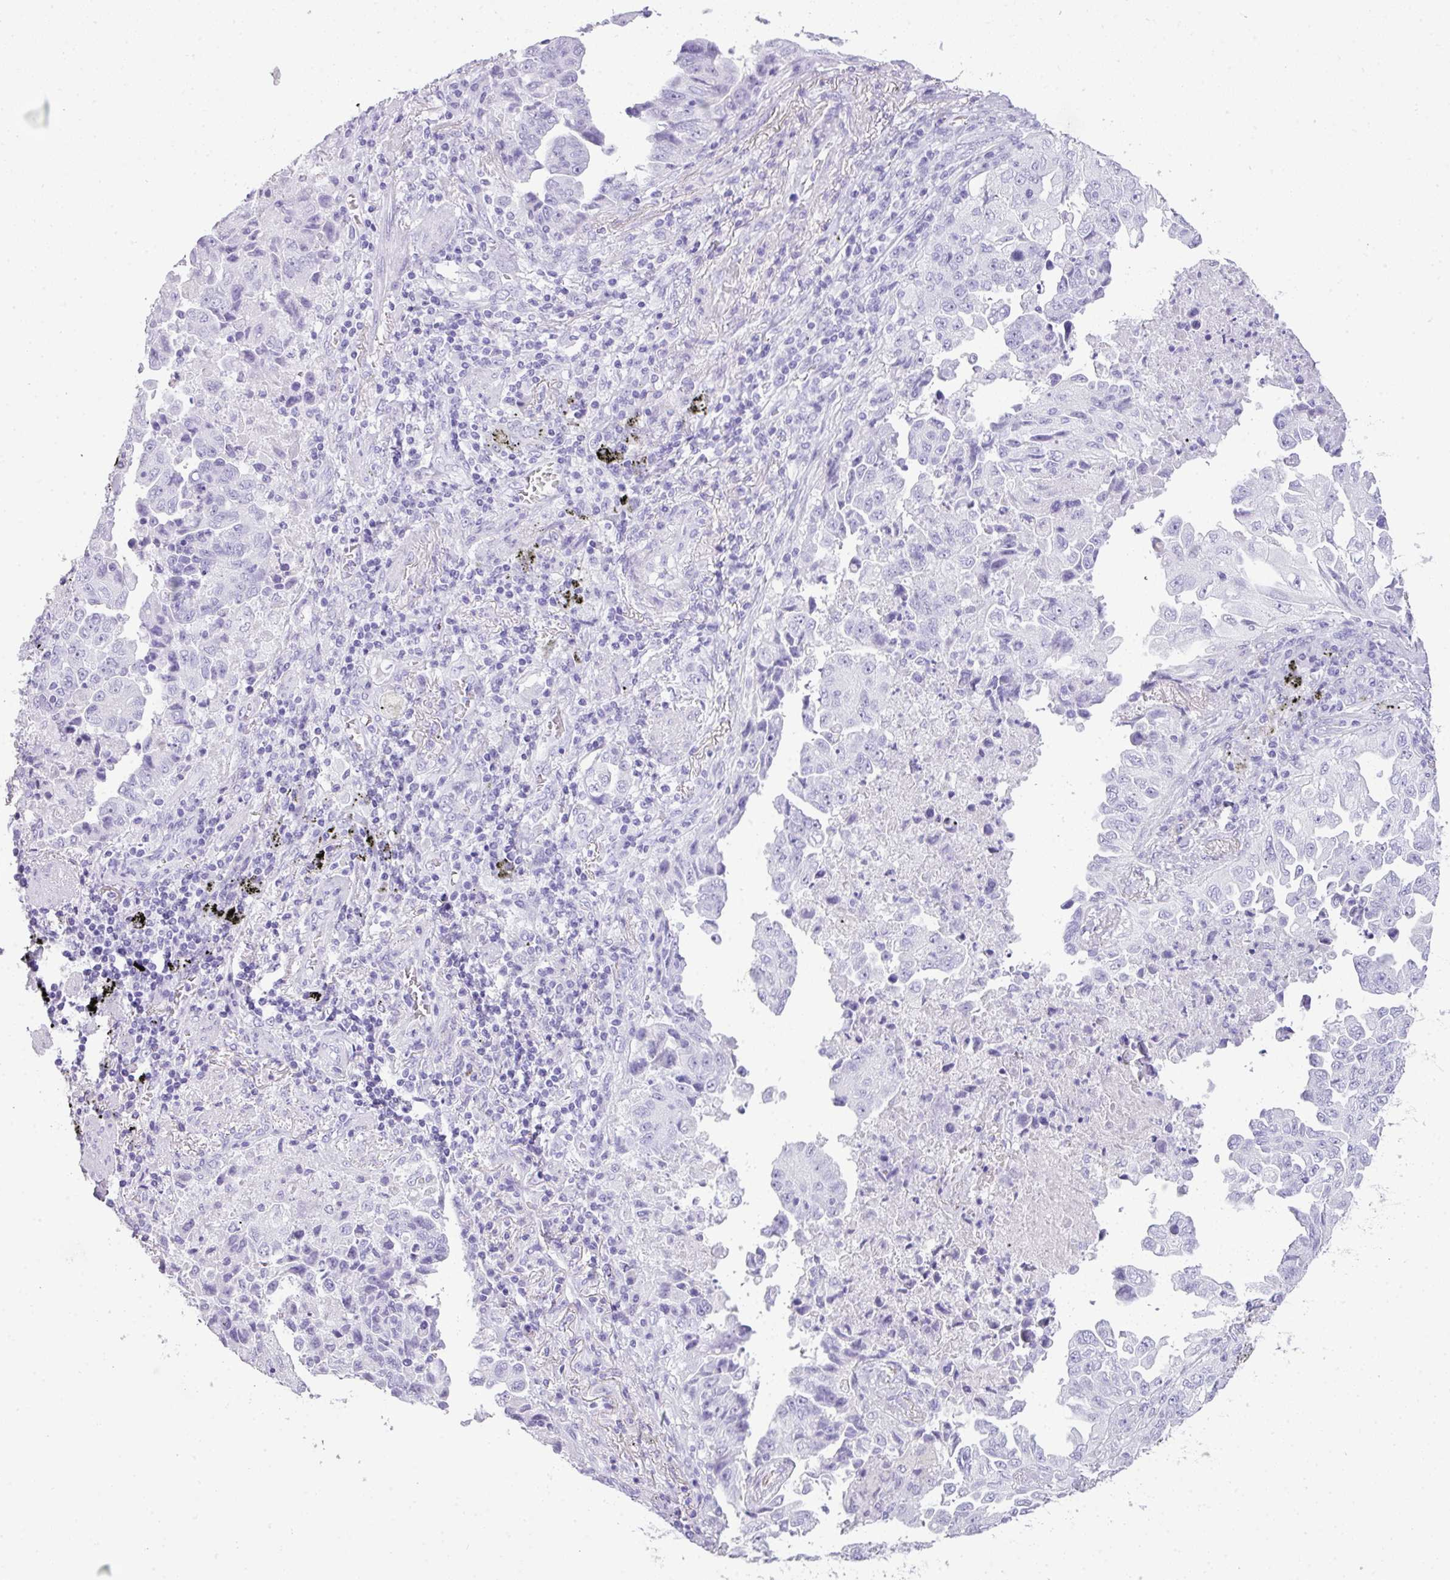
{"staining": {"intensity": "negative", "quantity": "none", "location": "none"}, "tissue": "lung cancer", "cell_type": "Tumor cells", "image_type": "cancer", "snomed": [{"axis": "morphology", "description": "Adenocarcinoma, NOS"}, {"axis": "topography", "description": "Lung"}], "caption": "A high-resolution photomicrograph shows immunohistochemistry (IHC) staining of lung adenocarcinoma, which exhibits no significant expression in tumor cells.", "gene": "TNP1", "patient": {"sex": "female", "age": 51}}